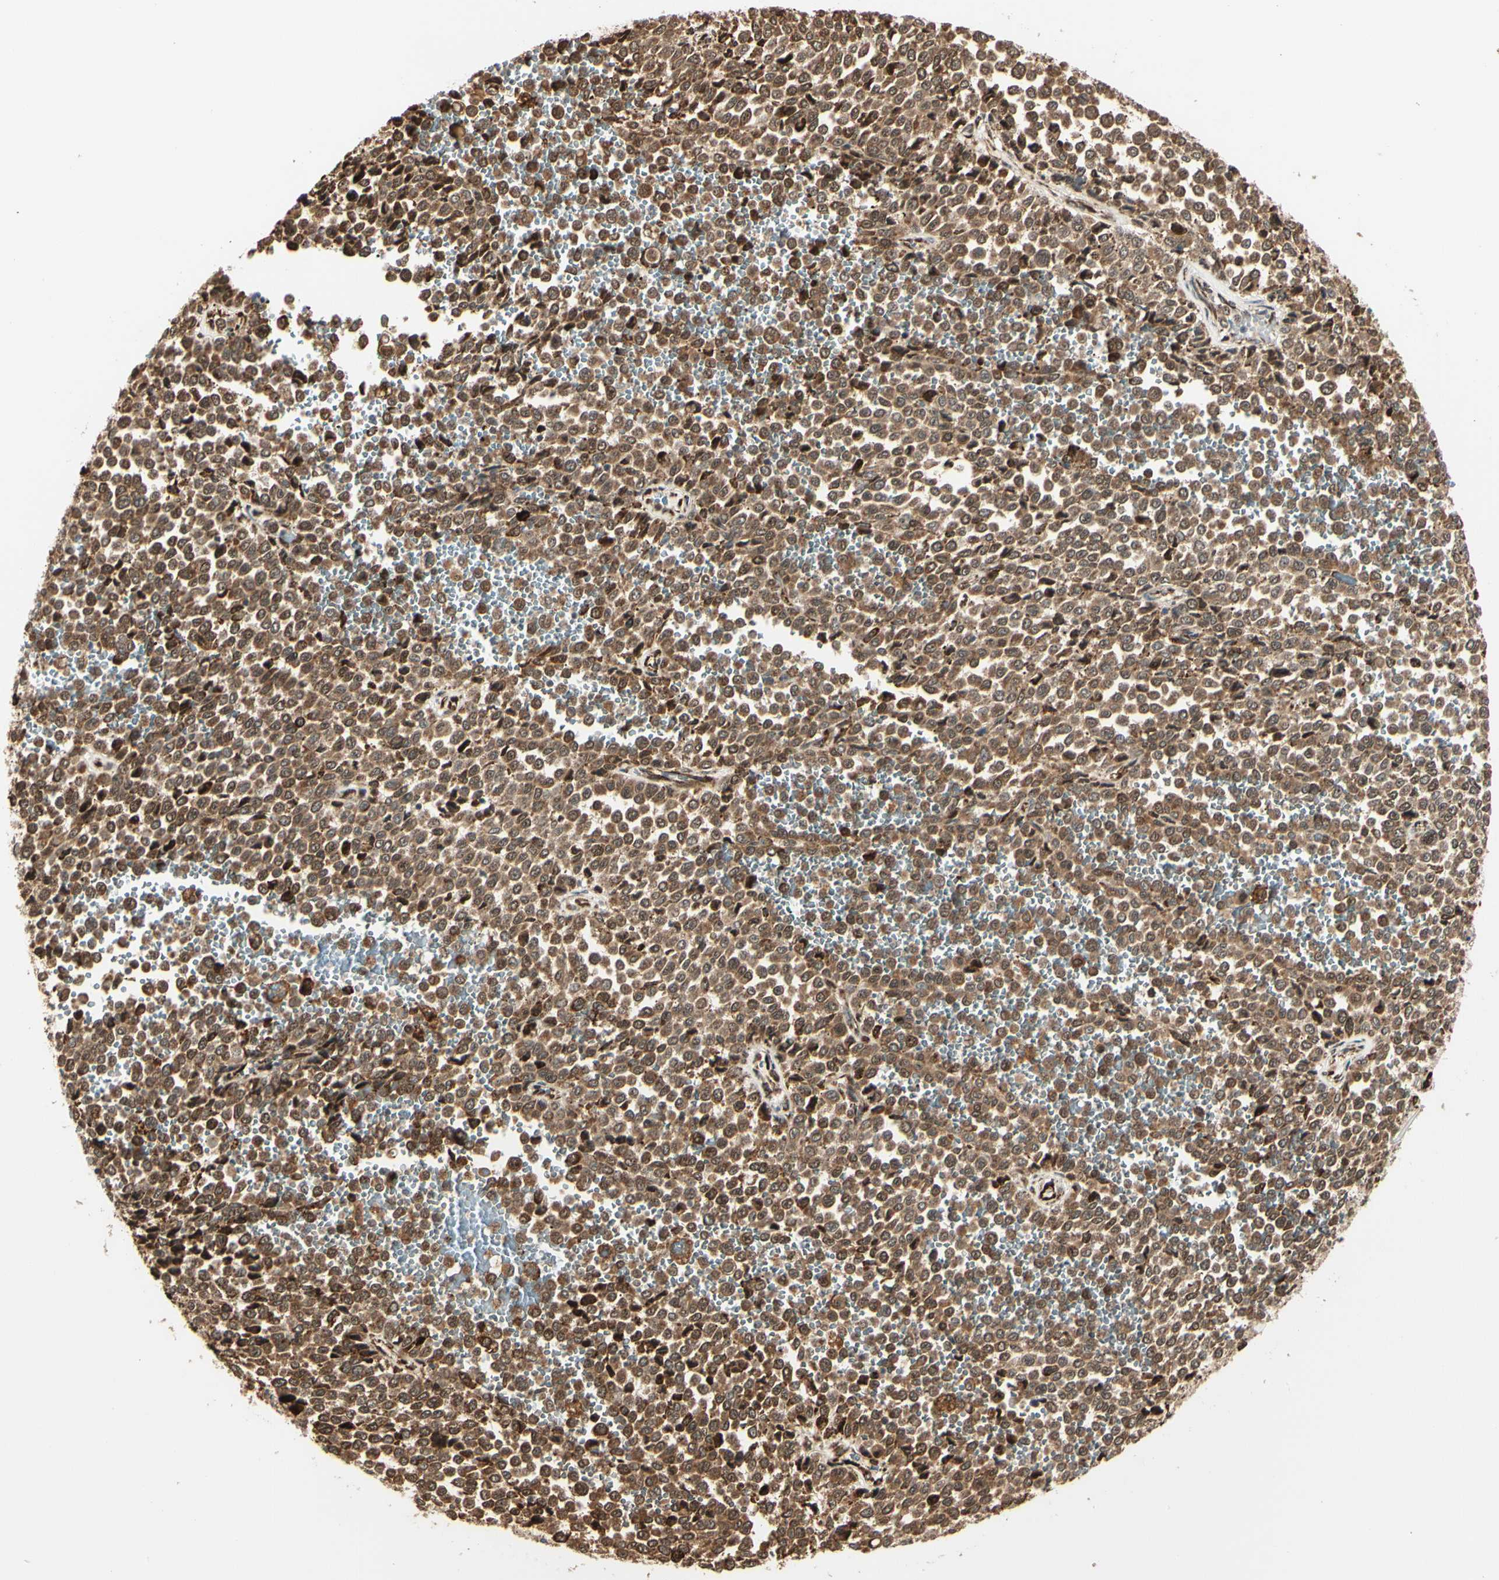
{"staining": {"intensity": "moderate", "quantity": ">75%", "location": "cytoplasmic/membranous"}, "tissue": "melanoma", "cell_type": "Tumor cells", "image_type": "cancer", "snomed": [{"axis": "morphology", "description": "Malignant melanoma, Metastatic site"}, {"axis": "topography", "description": "Pancreas"}], "caption": "IHC micrograph of neoplastic tissue: human malignant melanoma (metastatic site) stained using immunohistochemistry reveals medium levels of moderate protein expression localized specifically in the cytoplasmic/membranous of tumor cells, appearing as a cytoplasmic/membranous brown color.", "gene": "HSP90B1", "patient": {"sex": "female", "age": 30}}